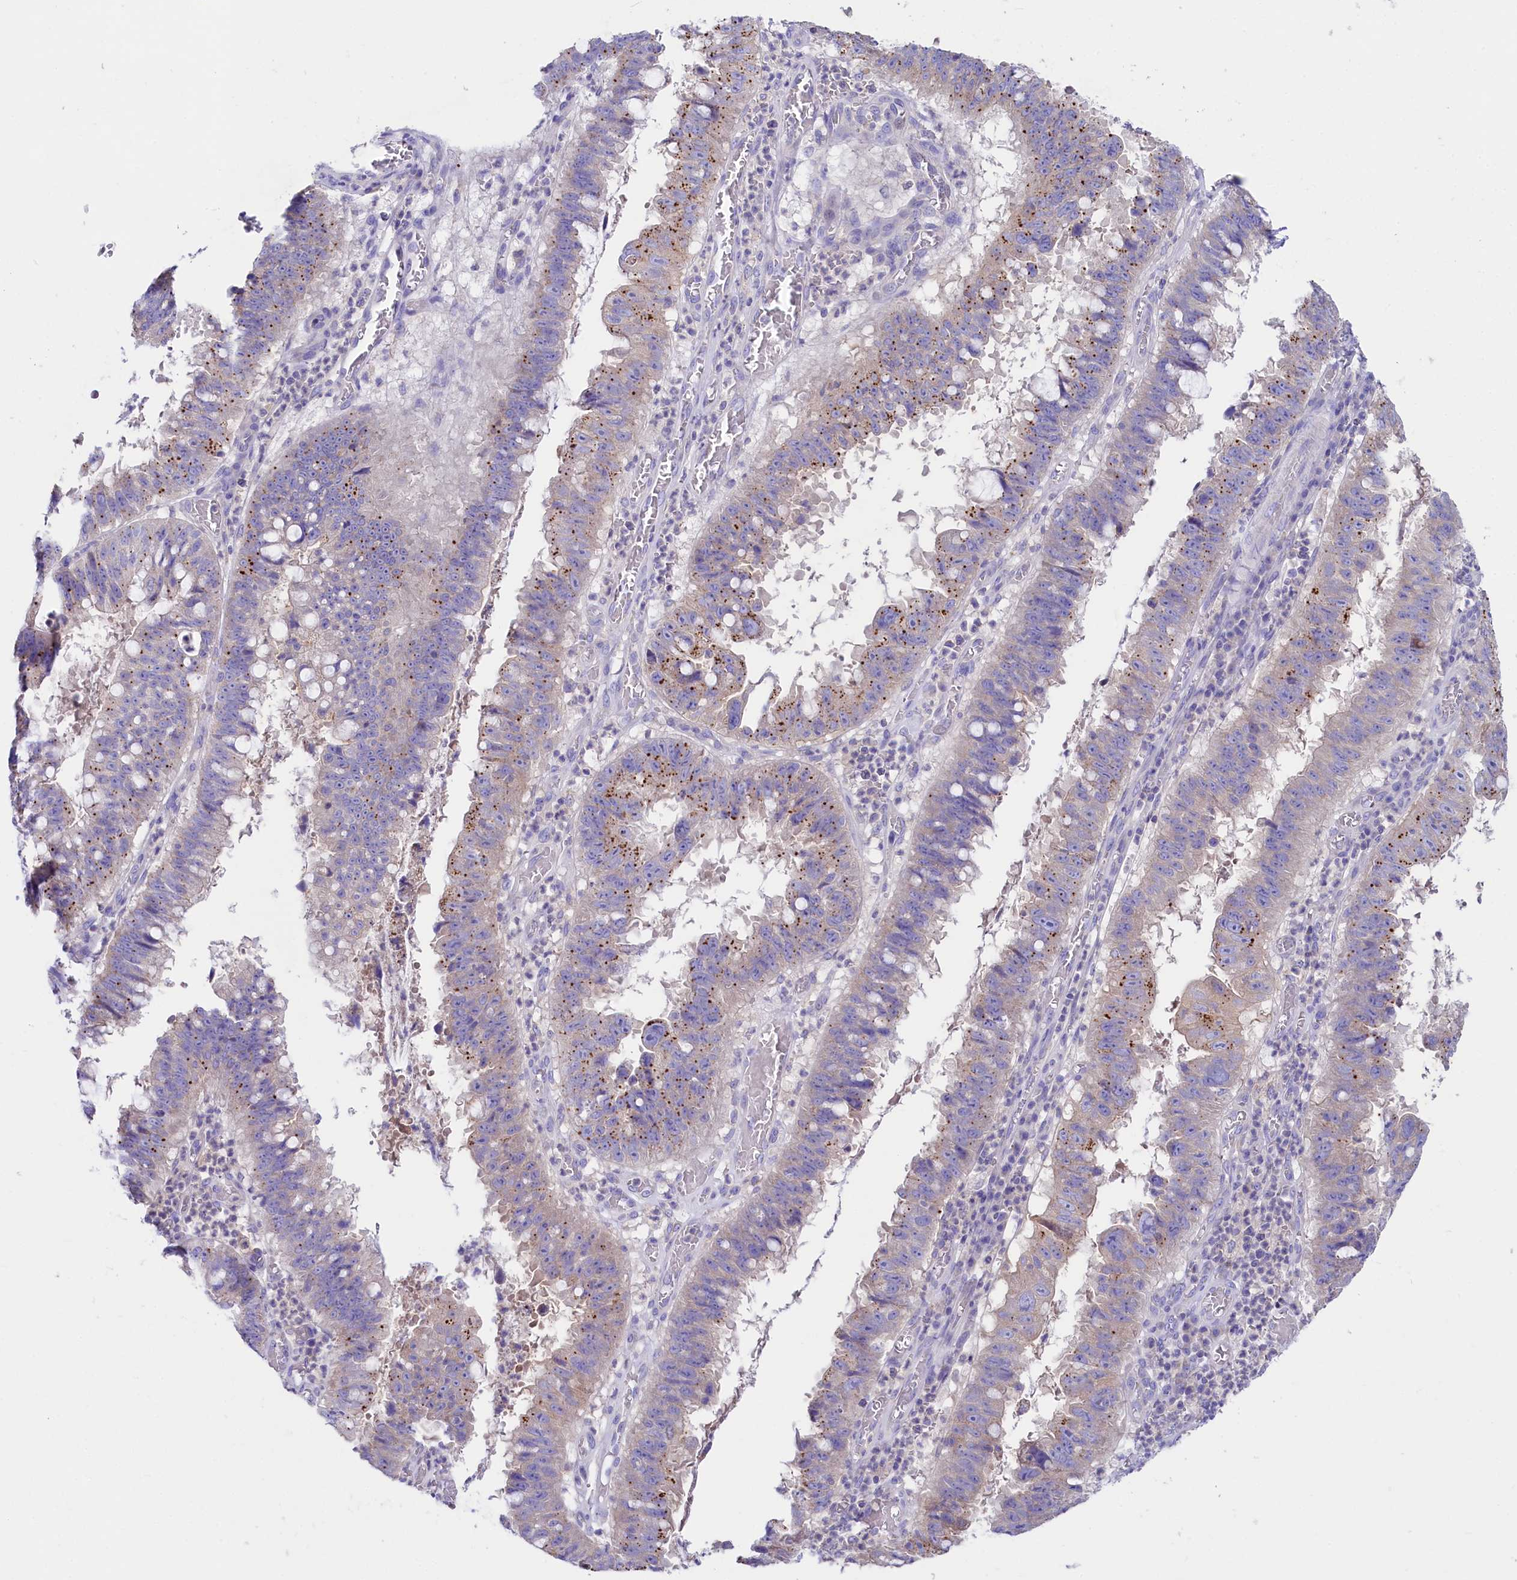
{"staining": {"intensity": "moderate", "quantity": "<25%", "location": "cytoplasmic/membranous"}, "tissue": "stomach cancer", "cell_type": "Tumor cells", "image_type": "cancer", "snomed": [{"axis": "morphology", "description": "Adenocarcinoma, NOS"}, {"axis": "topography", "description": "Stomach"}], "caption": "IHC (DAB (3,3'-diaminobenzidine)) staining of human adenocarcinoma (stomach) exhibits moderate cytoplasmic/membranous protein positivity in approximately <25% of tumor cells.", "gene": "VPS26B", "patient": {"sex": "male", "age": 59}}